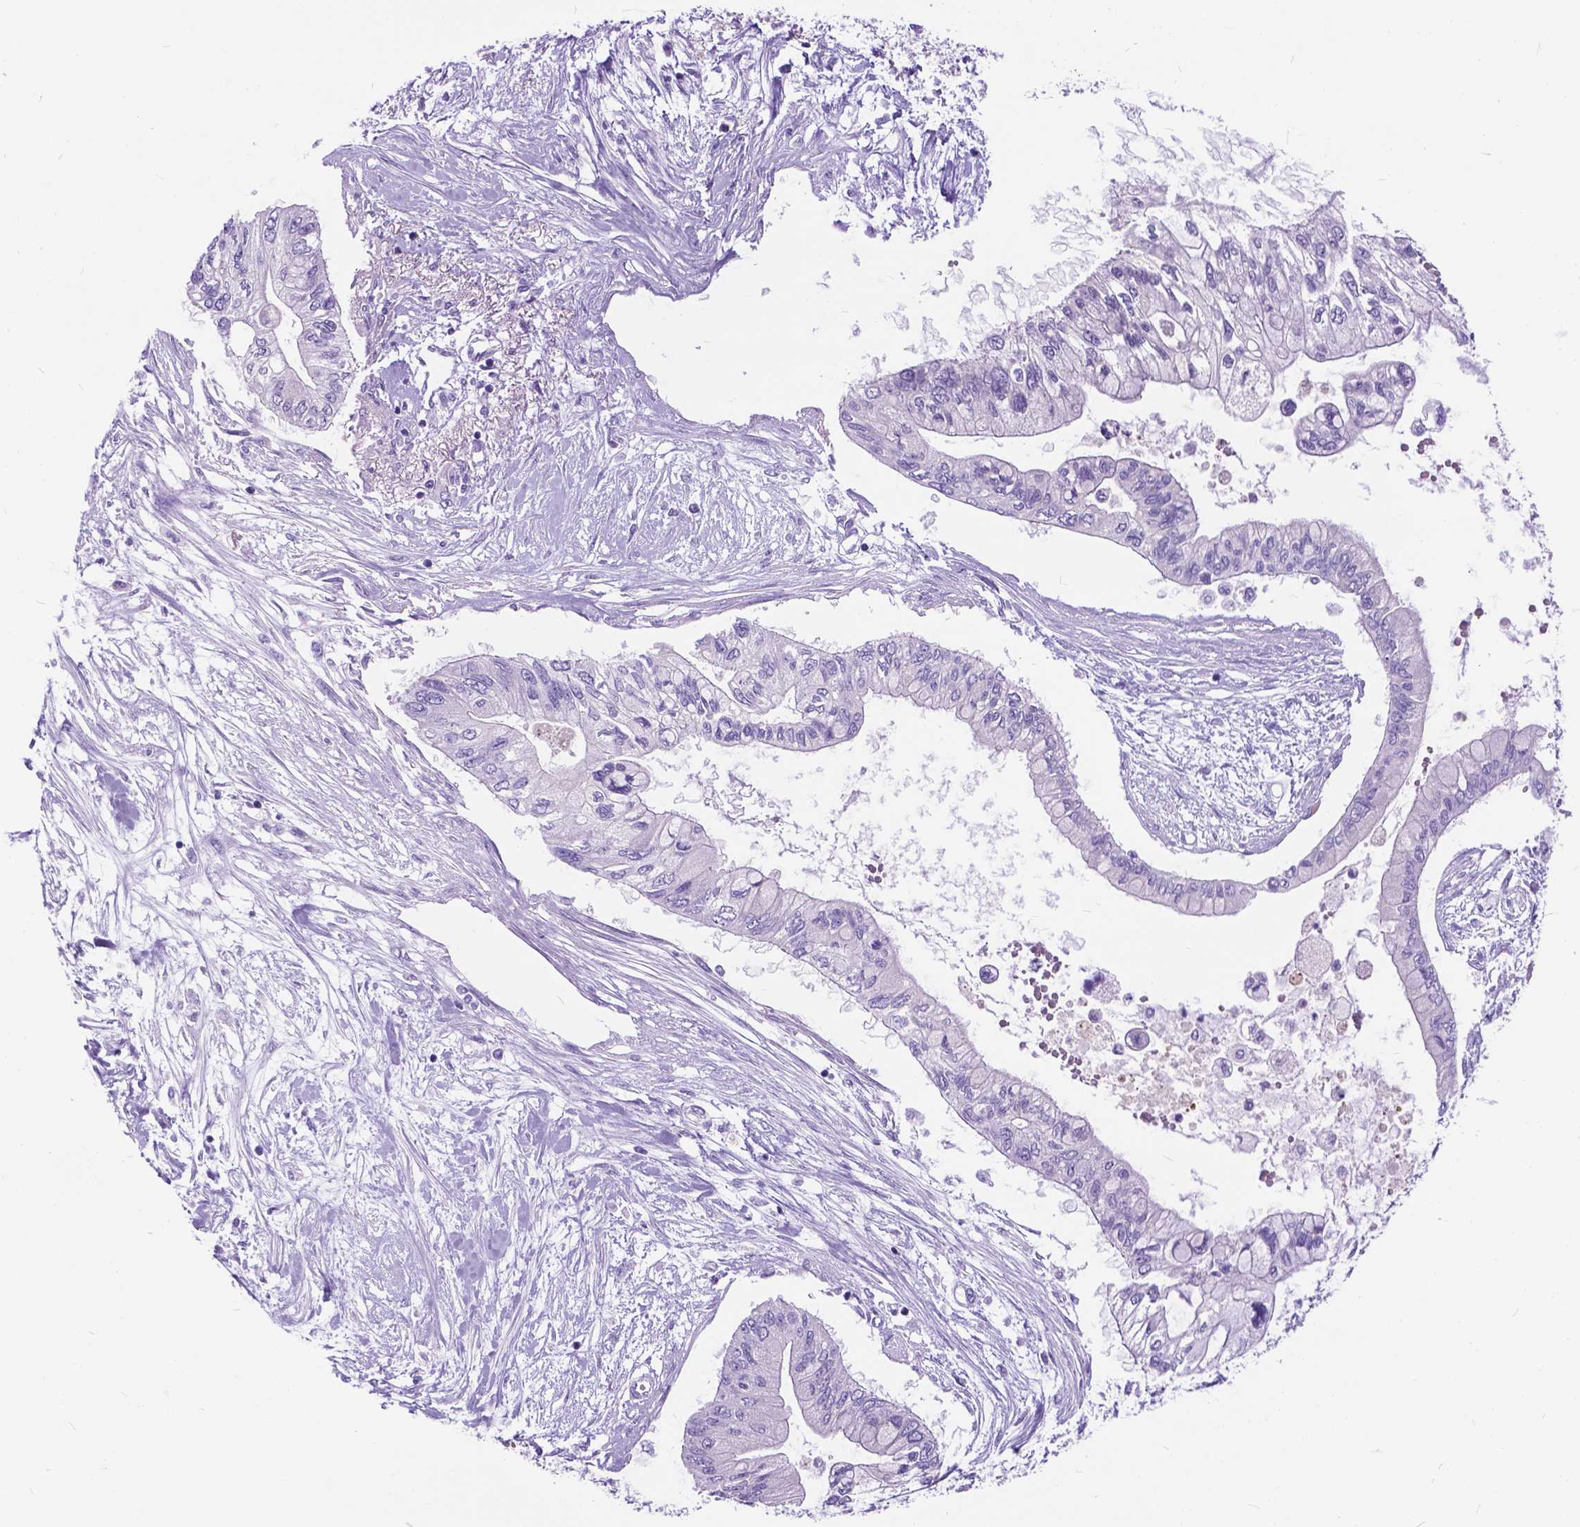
{"staining": {"intensity": "negative", "quantity": "none", "location": "none"}, "tissue": "pancreatic cancer", "cell_type": "Tumor cells", "image_type": "cancer", "snomed": [{"axis": "morphology", "description": "Adenocarcinoma, NOS"}, {"axis": "topography", "description": "Pancreas"}], "caption": "Protein analysis of pancreatic adenocarcinoma exhibits no significant positivity in tumor cells. (IHC, brightfield microscopy, high magnification).", "gene": "BSND", "patient": {"sex": "female", "age": 77}}